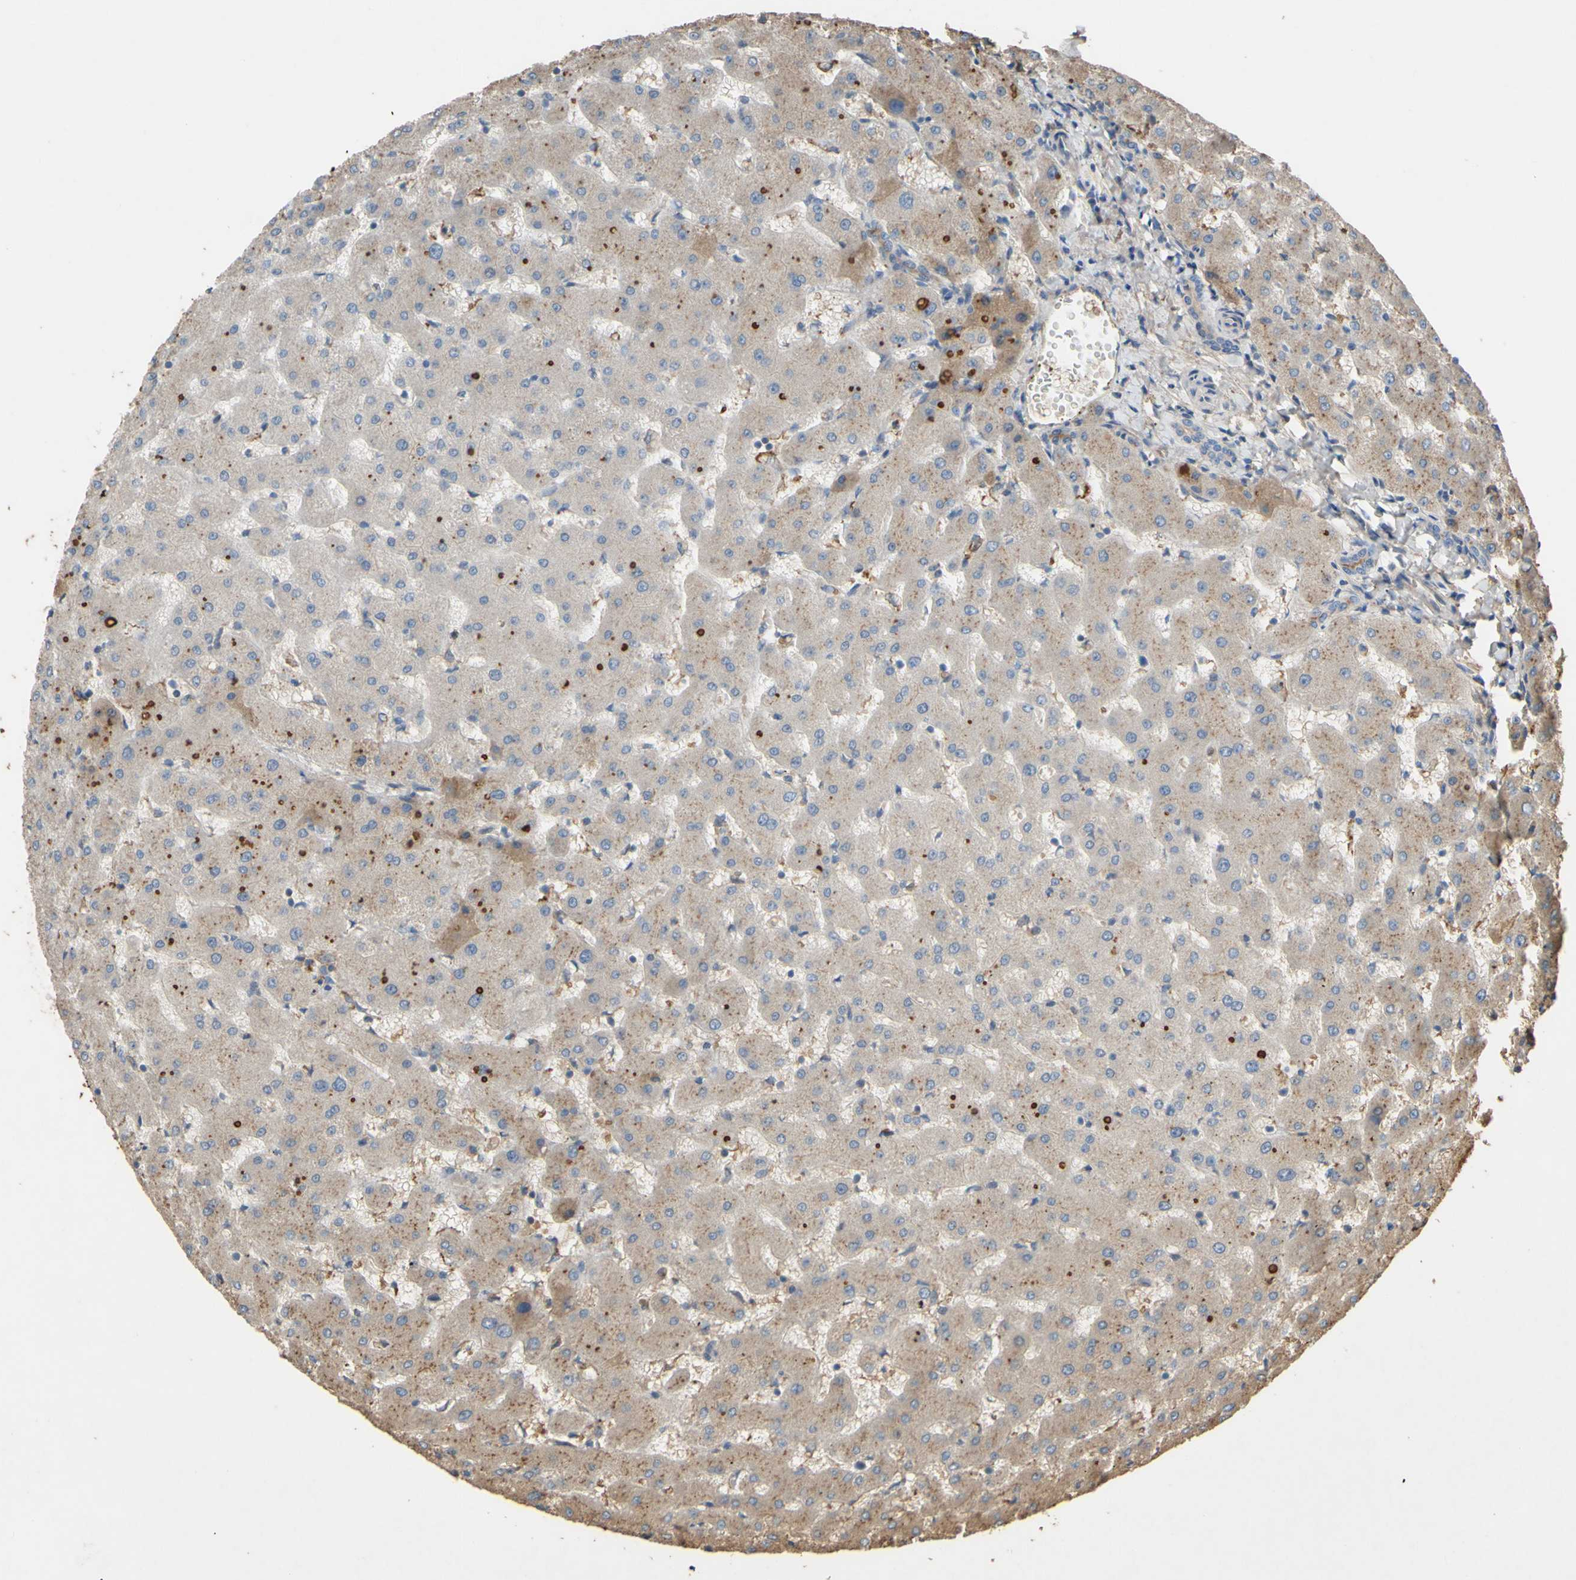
{"staining": {"intensity": "weak", "quantity": "<25%", "location": "cytoplasmic/membranous"}, "tissue": "liver", "cell_type": "Cholangiocytes", "image_type": "normal", "snomed": [{"axis": "morphology", "description": "Normal tissue, NOS"}, {"axis": "topography", "description": "Liver"}], "caption": "IHC of benign liver reveals no positivity in cholangiocytes.", "gene": "PTGDS", "patient": {"sex": "female", "age": 63}}